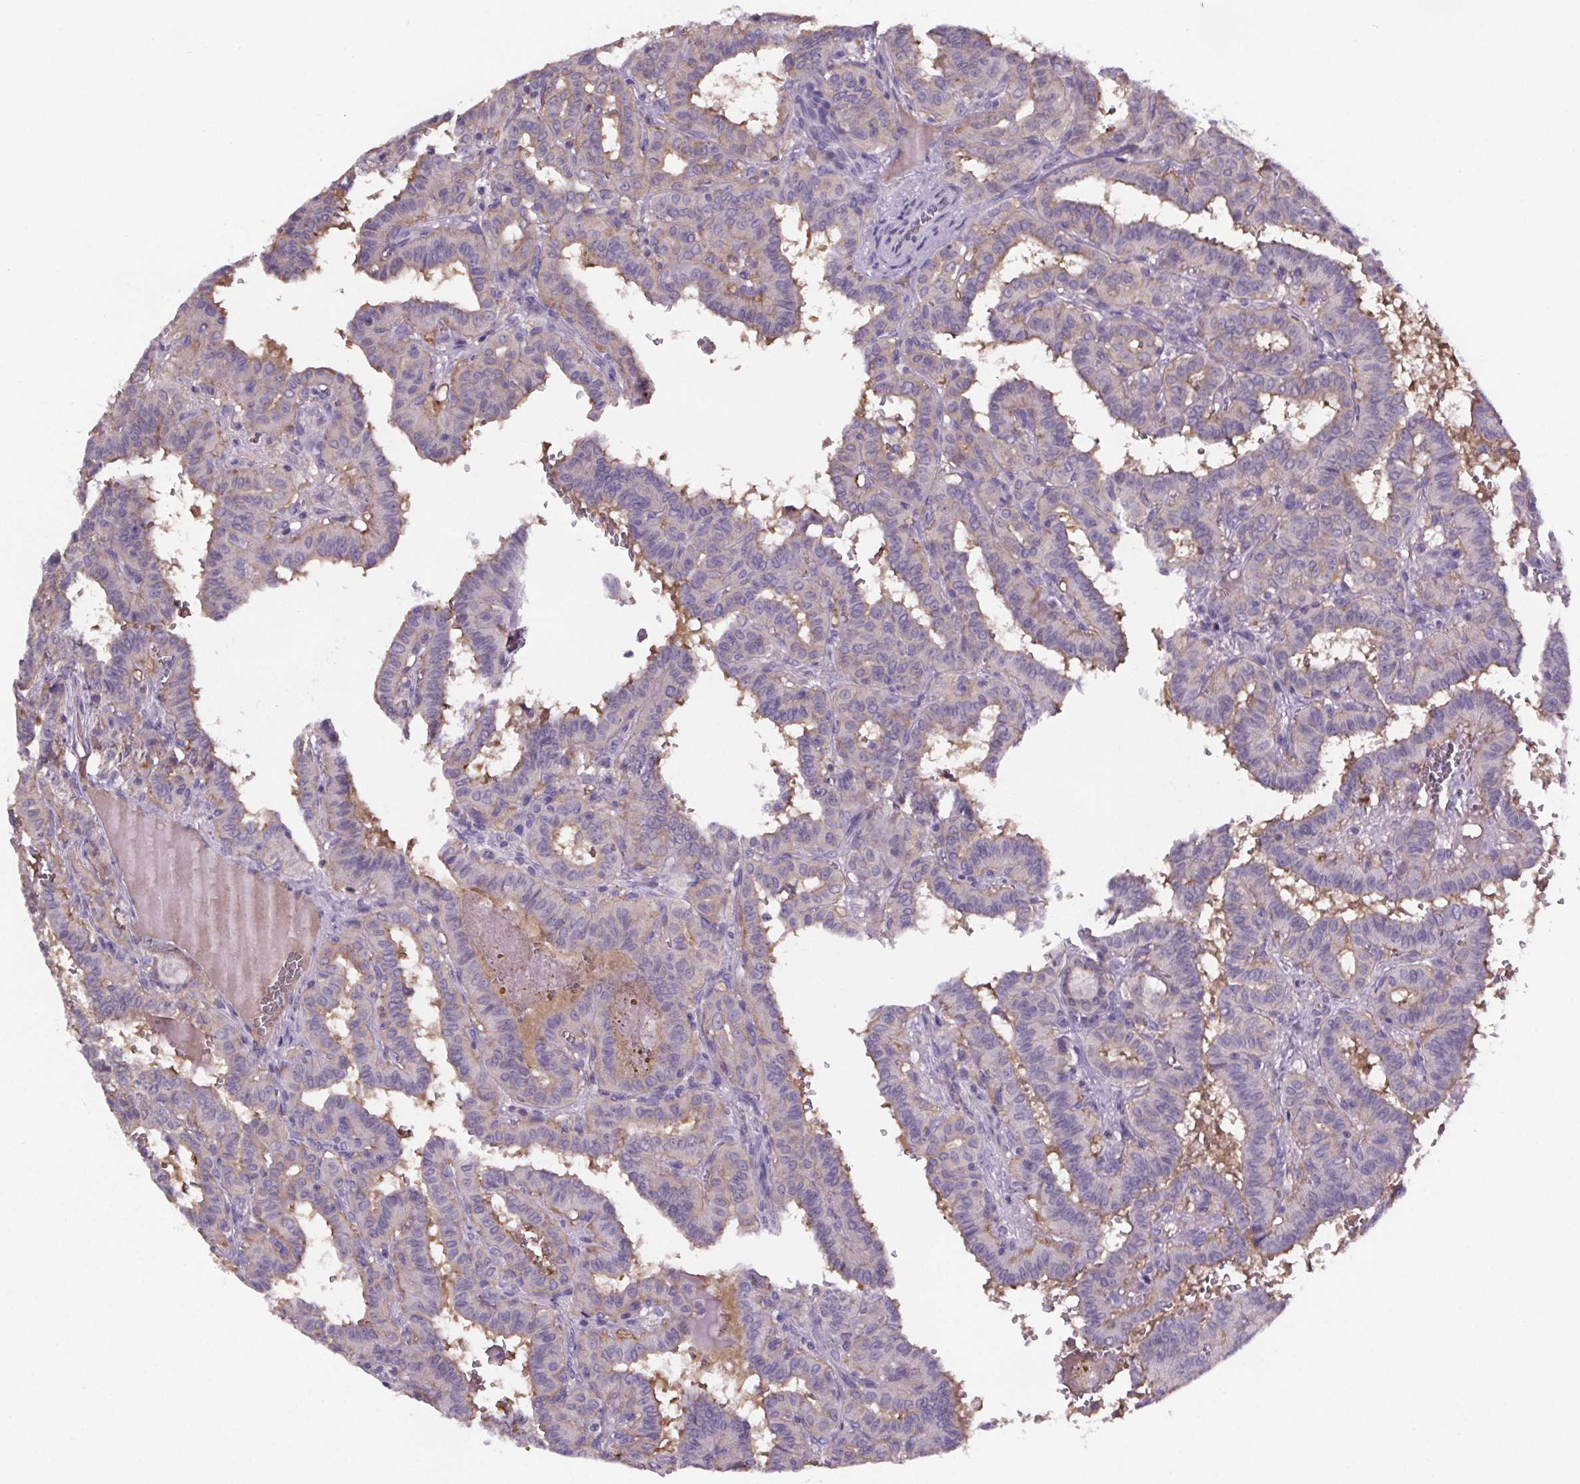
{"staining": {"intensity": "negative", "quantity": "none", "location": "none"}, "tissue": "thyroid cancer", "cell_type": "Tumor cells", "image_type": "cancer", "snomed": [{"axis": "morphology", "description": "Papillary adenocarcinoma, NOS"}, {"axis": "topography", "description": "Thyroid gland"}], "caption": "An image of human thyroid cancer is negative for staining in tumor cells.", "gene": "CUBN", "patient": {"sex": "female", "age": 21}}